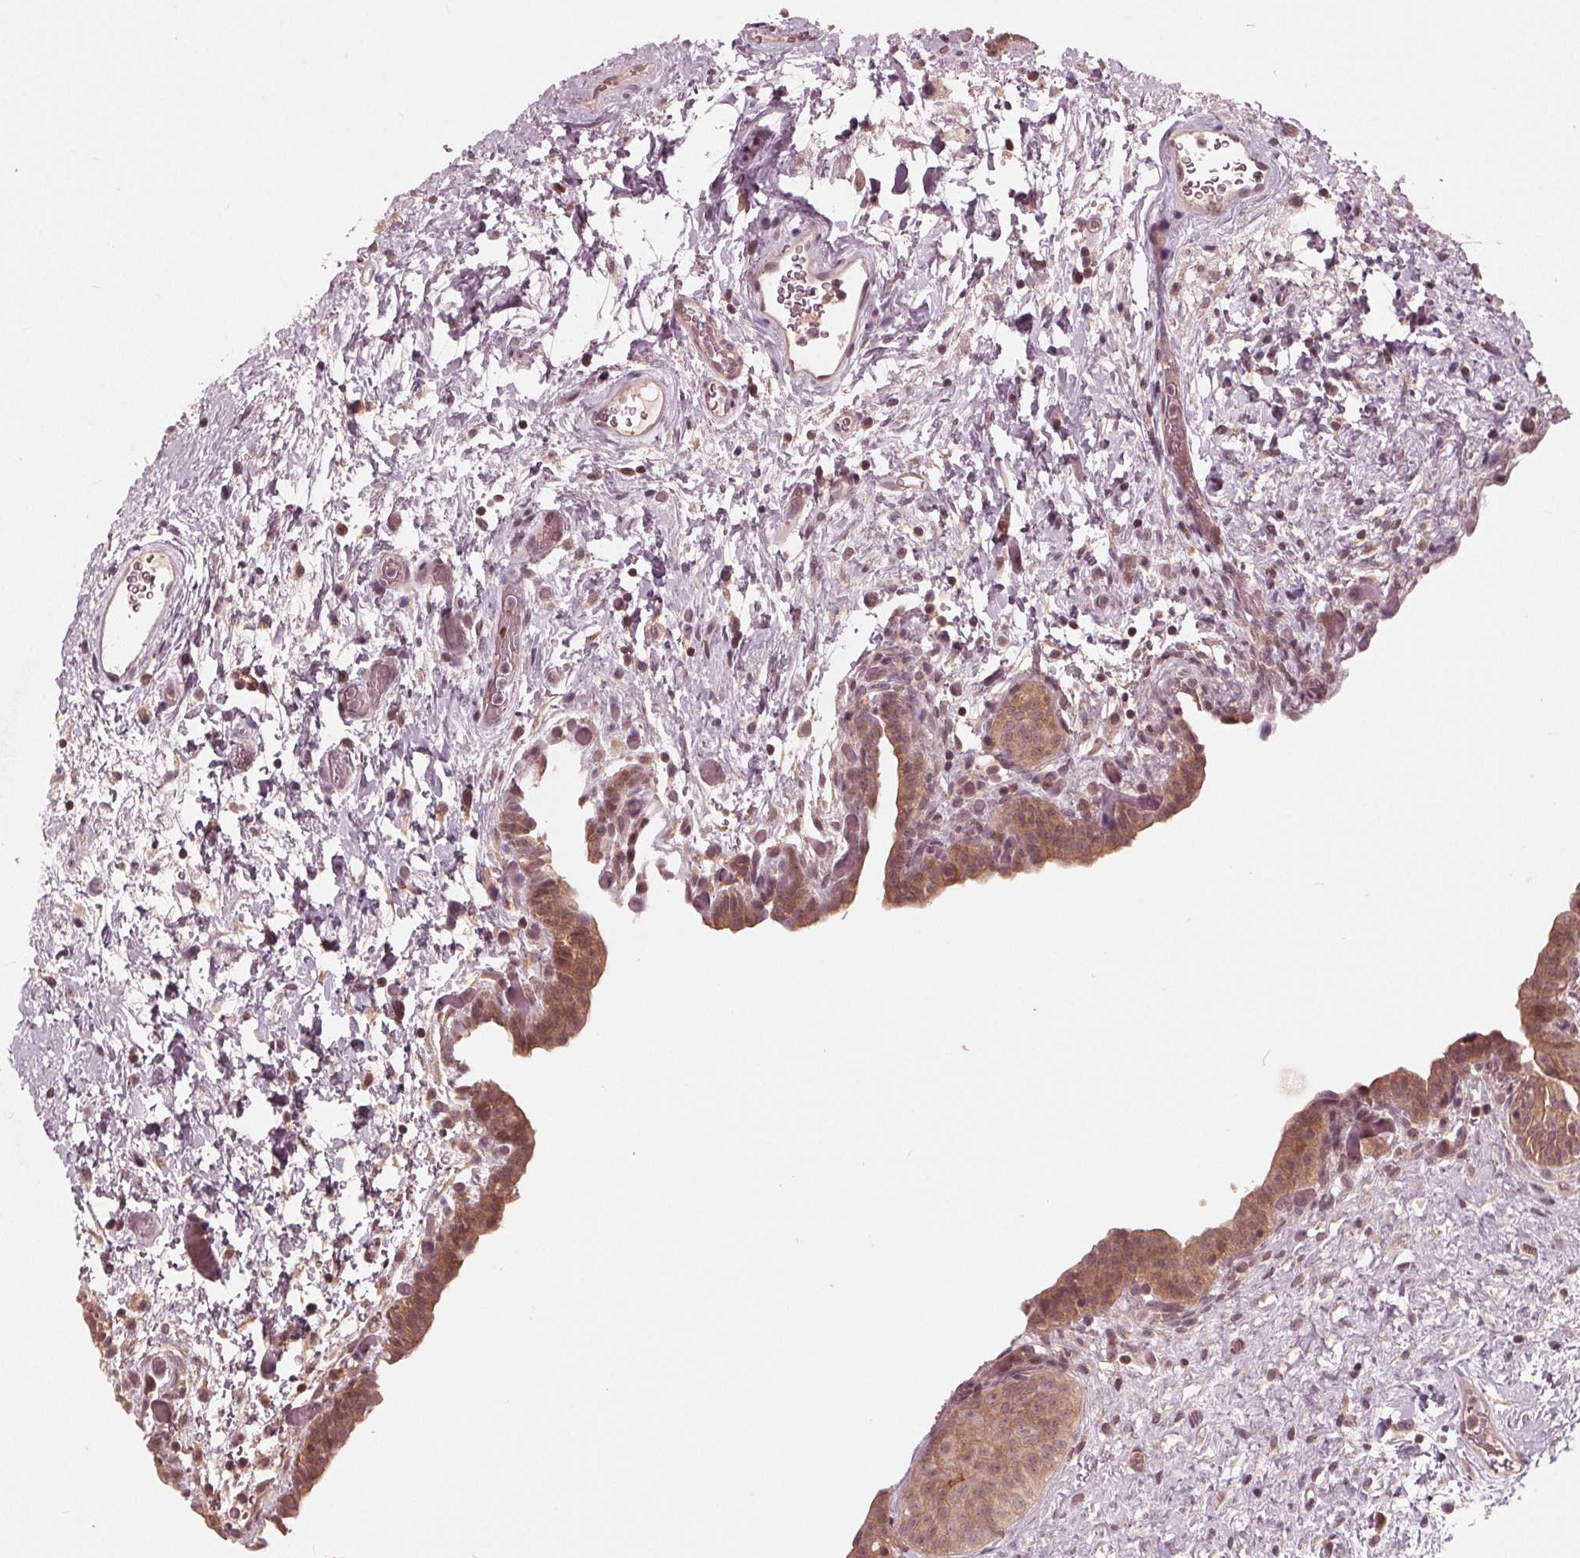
{"staining": {"intensity": "moderate", "quantity": ">75%", "location": "cytoplasmic/membranous"}, "tissue": "urinary bladder", "cell_type": "Urothelial cells", "image_type": "normal", "snomed": [{"axis": "morphology", "description": "Normal tissue, NOS"}, {"axis": "topography", "description": "Urinary bladder"}], "caption": "Benign urinary bladder was stained to show a protein in brown. There is medium levels of moderate cytoplasmic/membranous staining in approximately >75% of urothelial cells. Using DAB (3,3'-diaminobenzidine) (brown) and hematoxylin (blue) stains, captured at high magnification using brightfield microscopy.", "gene": "UBALD1", "patient": {"sex": "male", "age": 69}}